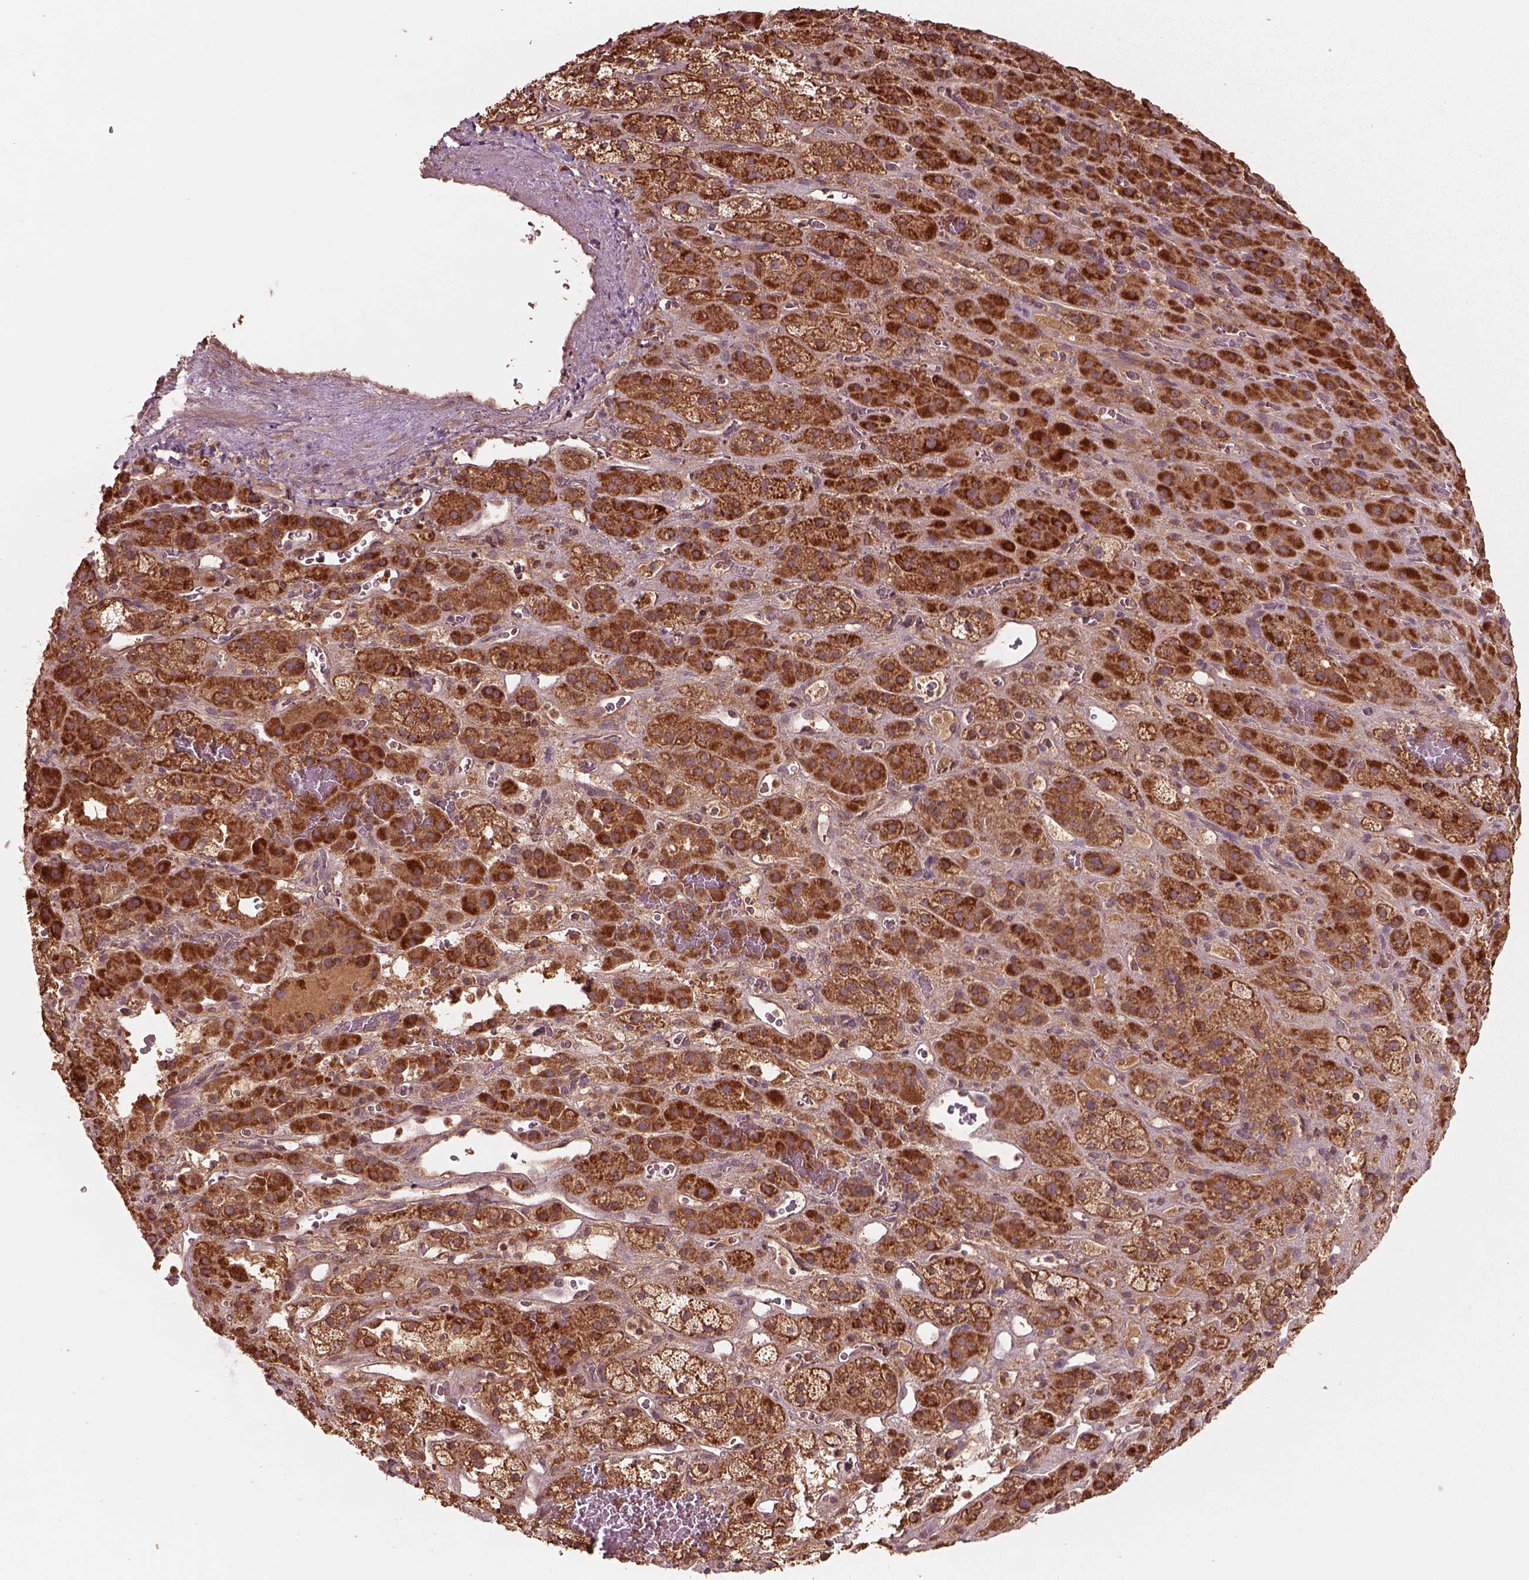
{"staining": {"intensity": "strong", "quantity": "25%-75%", "location": "cytoplasmic/membranous"}, "tissue": "adrenal gland", "cell_type": "Glandular cells", "image_type": "normal", "snomed": [{"axis": "morphology", "description": "Normal tissue, NOS"}, {"axis": "topography", "description": "Adrenal gland"}], "caption": "Immunohistochemical staining of normal human adrenal gland demonstrates high levels of strong cytoplasmic/membranous positivity in about 25%-75% of glandular cells. The staining is performed using DAB (3,3'-diaminobenzidine) brown chromogen to label protein expression. The nuclei are counter-stained blue using hematoxylin.", "gene": "TRADD", "patient": {"sex": "male", "age": 57}}